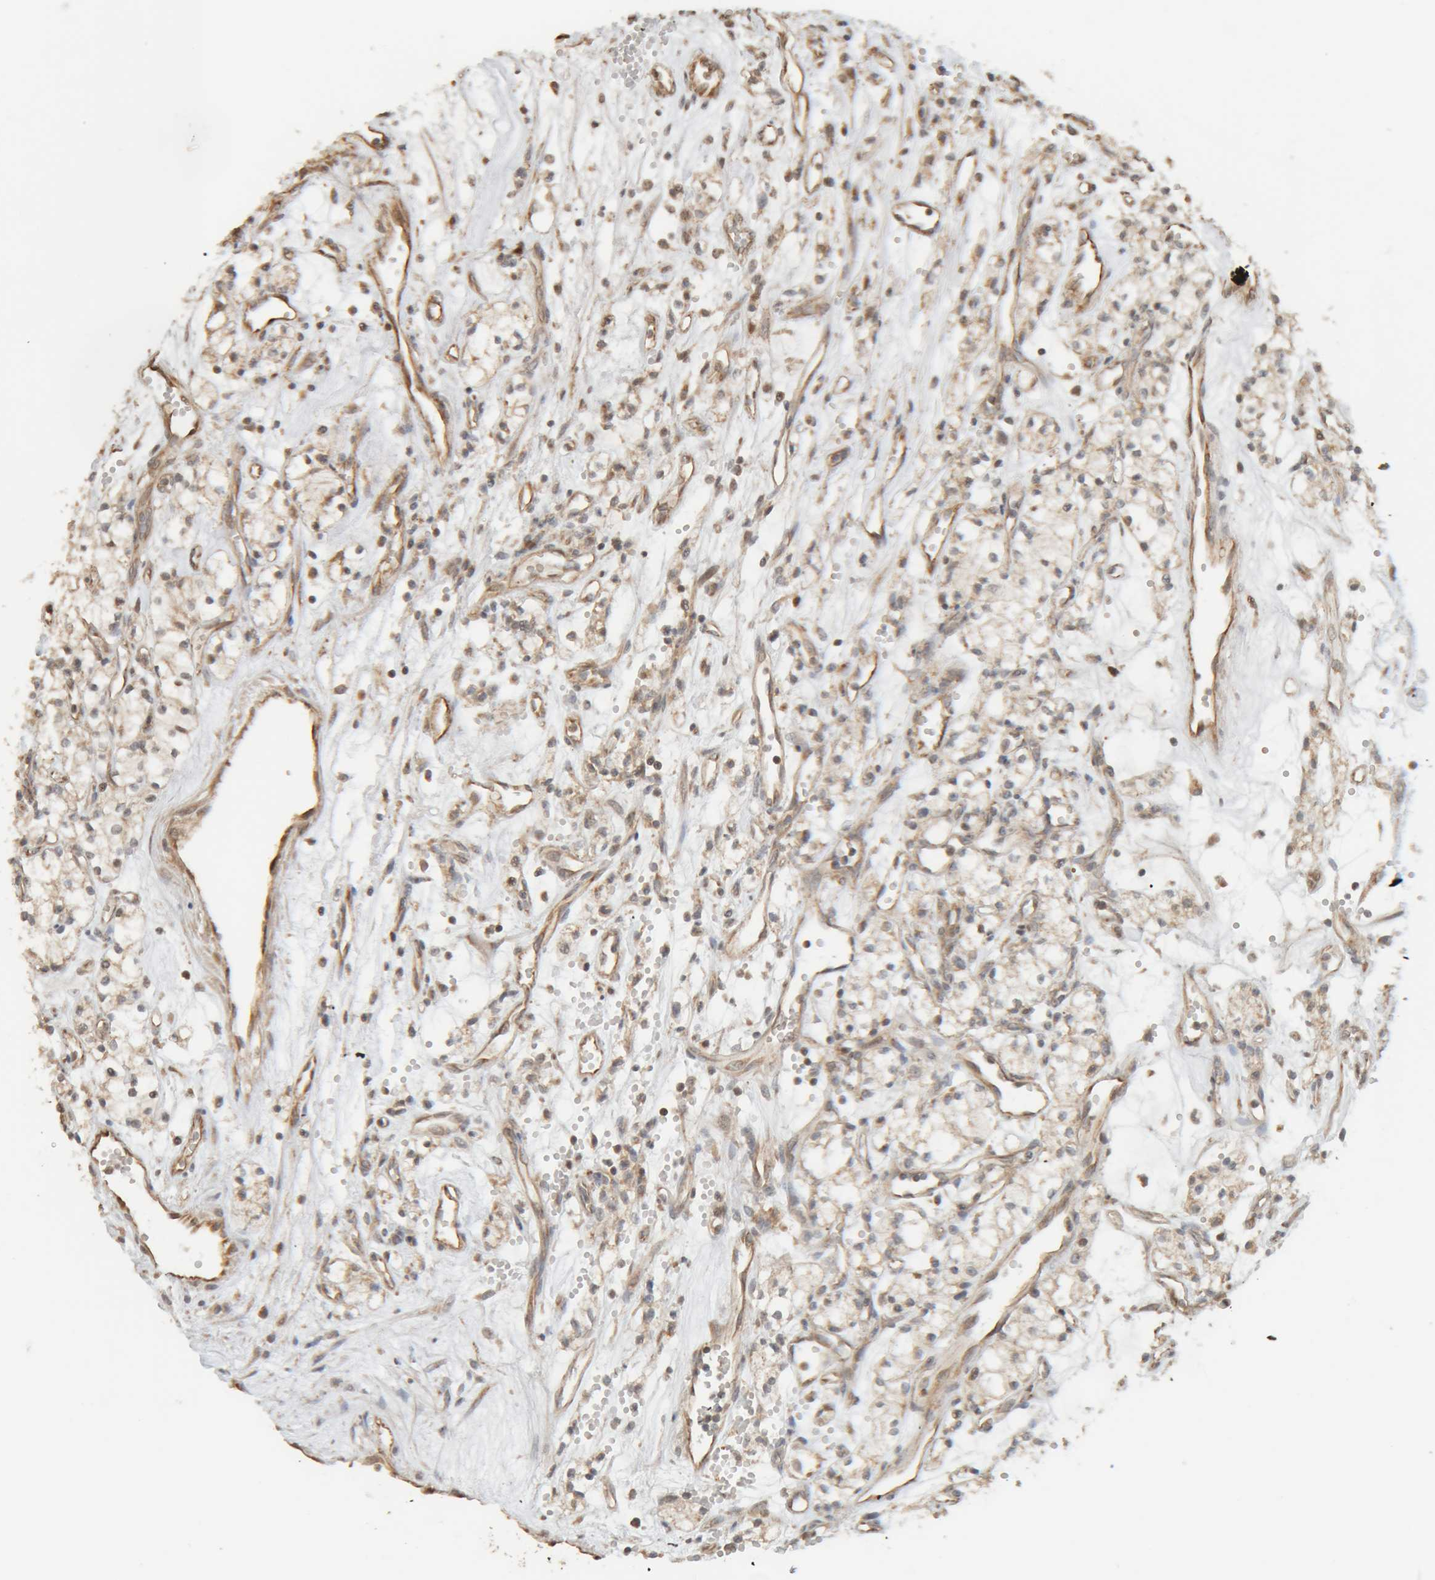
{"staining": {"intensity": "negative", "quantity": "none", "location": "none"}, "tissue": "renal cancer", "cell_type": "Tumor cells", "image_type": "cancer", "snomed": [{"axis": "morphology", "description": "Adenocarcinoma, NOS"}, {"axis": "topography", "description": "Kidney"}], "caption": "Human renal cancer (adenocarcinoma) stained for a protein using immunohistochemistry displays no positivity in tumor cells.", "gene": "GINS4", "patient": {"sex": "male", "age": 59}}